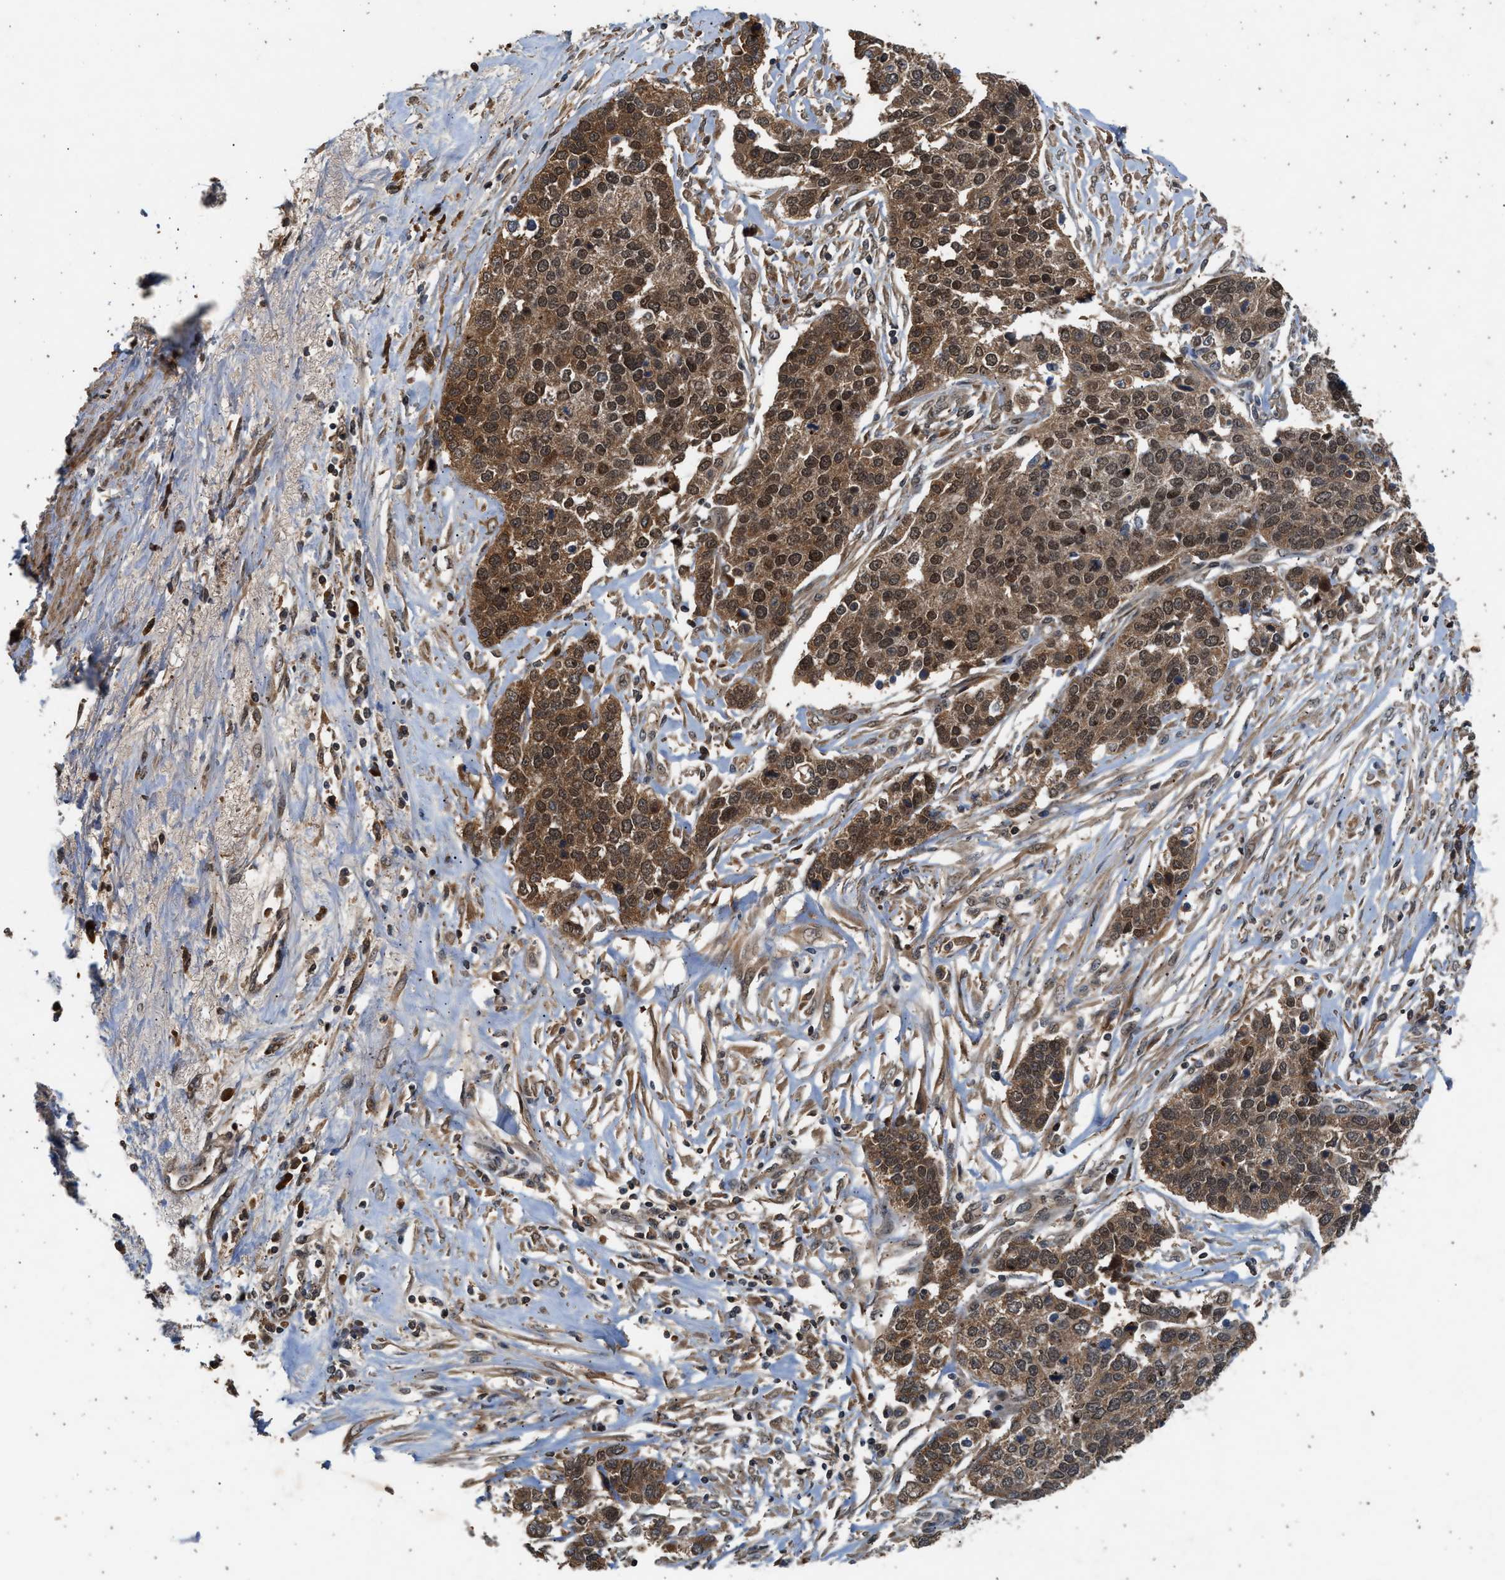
{"staining": {"intensity": "moderate", "quantity": ">75%", "location": "cytoplasmic/membranous,nuclear"}, "tissue": "ovarian cancer", "cell_type": "Tumor cells", "image_type": "cancer", "snomed": [{"axis": "morphology", "description": "Cystadenocarcinoma, serous, NOS"}, {"axis": "topography", "description": "Ovary"}], "caption": "Tumor cells demonstrate medium levels of moderate cytoplasmic/membranous and nuclear staining in about >75% of cells in ovarian serous cystadenocarcinoma.", "gene": "RUSC2", "patient": {"sex": "female", "age": 44}}